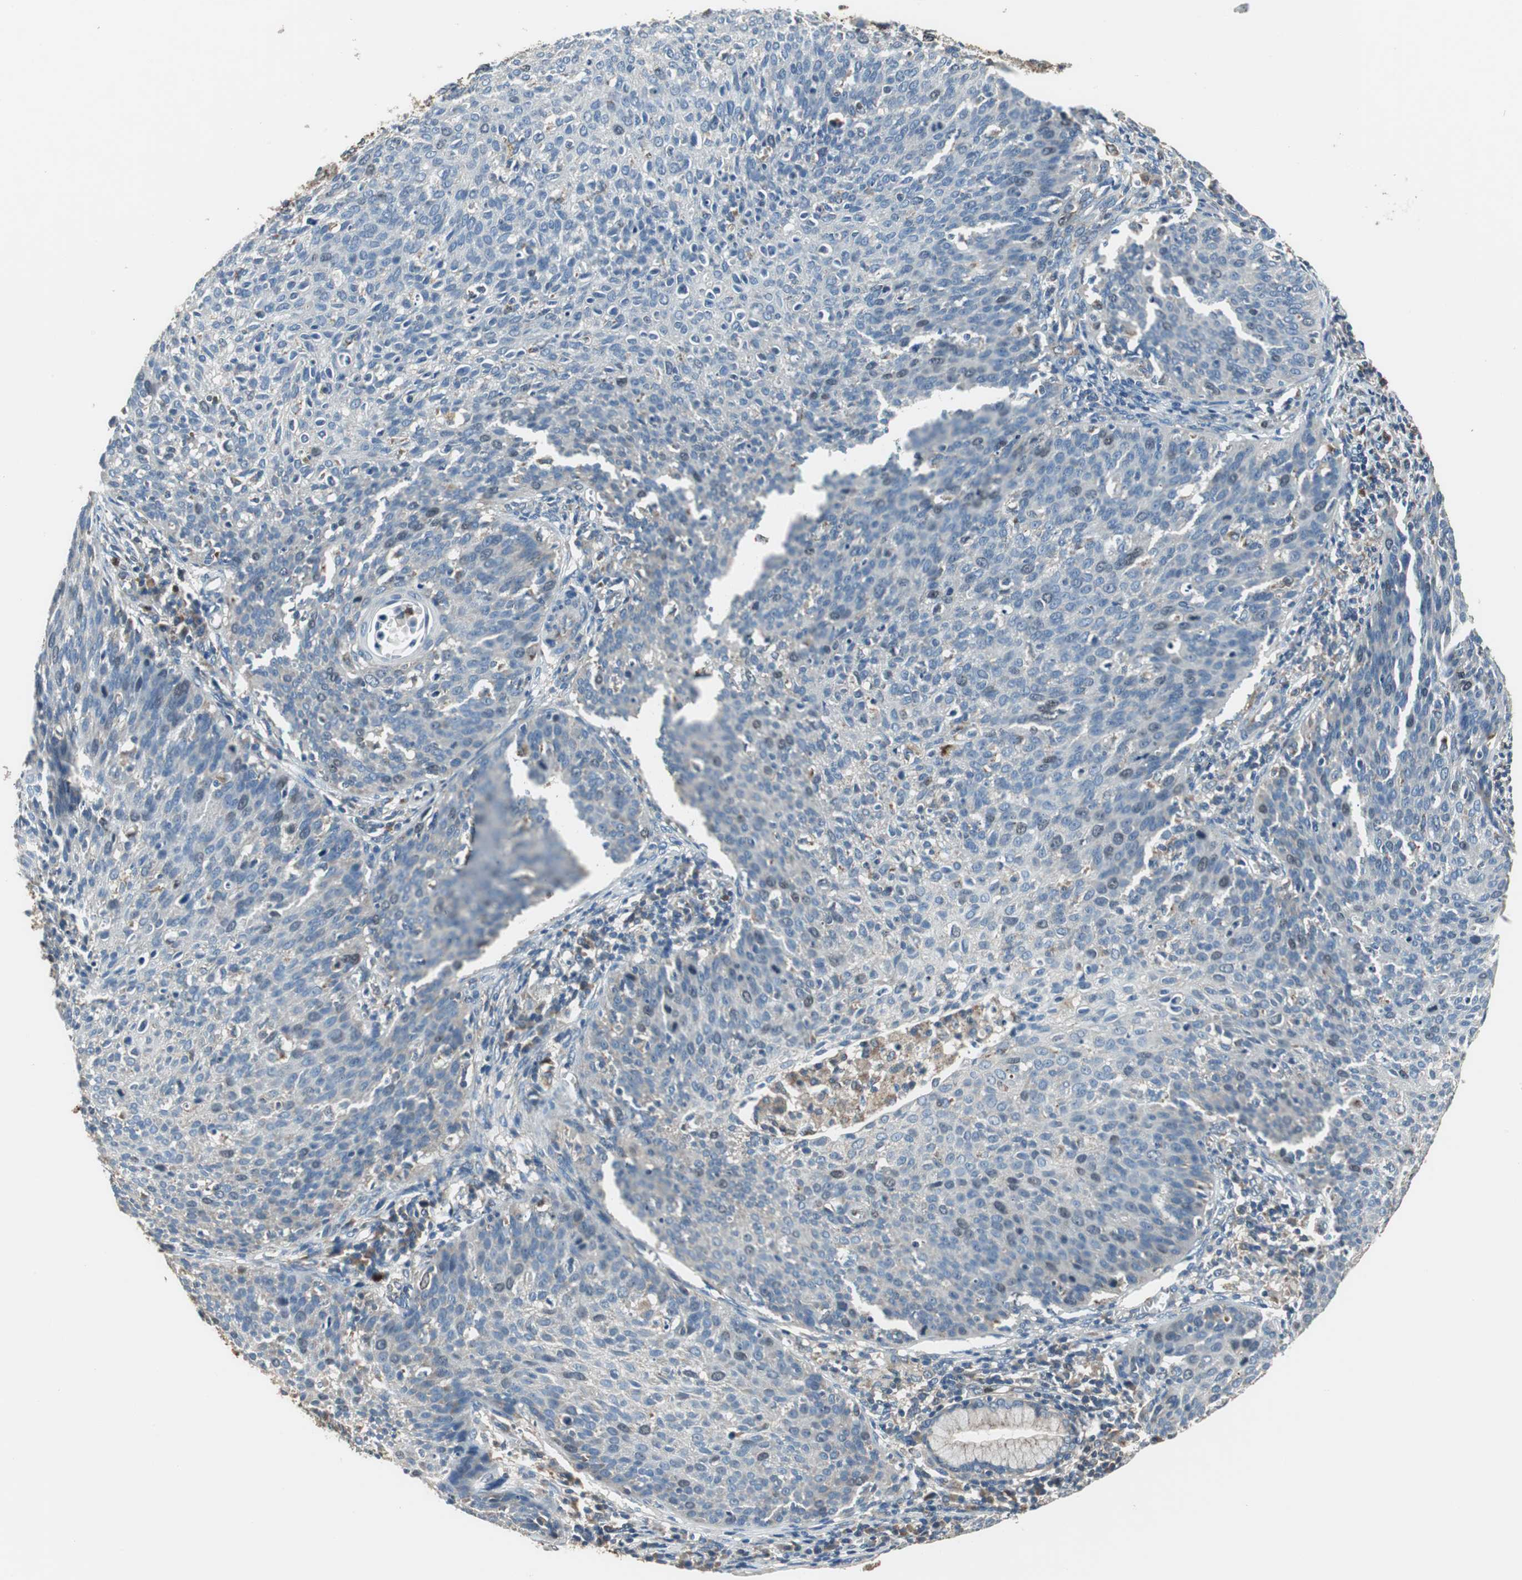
{"staining": {"intensity": "weak", "quantity": "<25%", "location": "cytoplasmic/membranous,nuclear"}, "tissue": "cervical cancer", "cell_type": "Tumor cells", "image_type": "cancer", "snomed": [{"axis": "morphology", "description": "Squamous cell carcinoma, NOS"}, {"axis": "topography", "description": "Cervix"}], "caption": "High magnification brightfield microscopy of cervical squamous cell carcinoma stained with DAB (3,3'-diaminobenzidine) (brown) and counterstained with hematoxylin (blue): tumor cells show no significant positivity.", "gene": "PI4KB", "patient": {"sex": "female", "age": 38}}